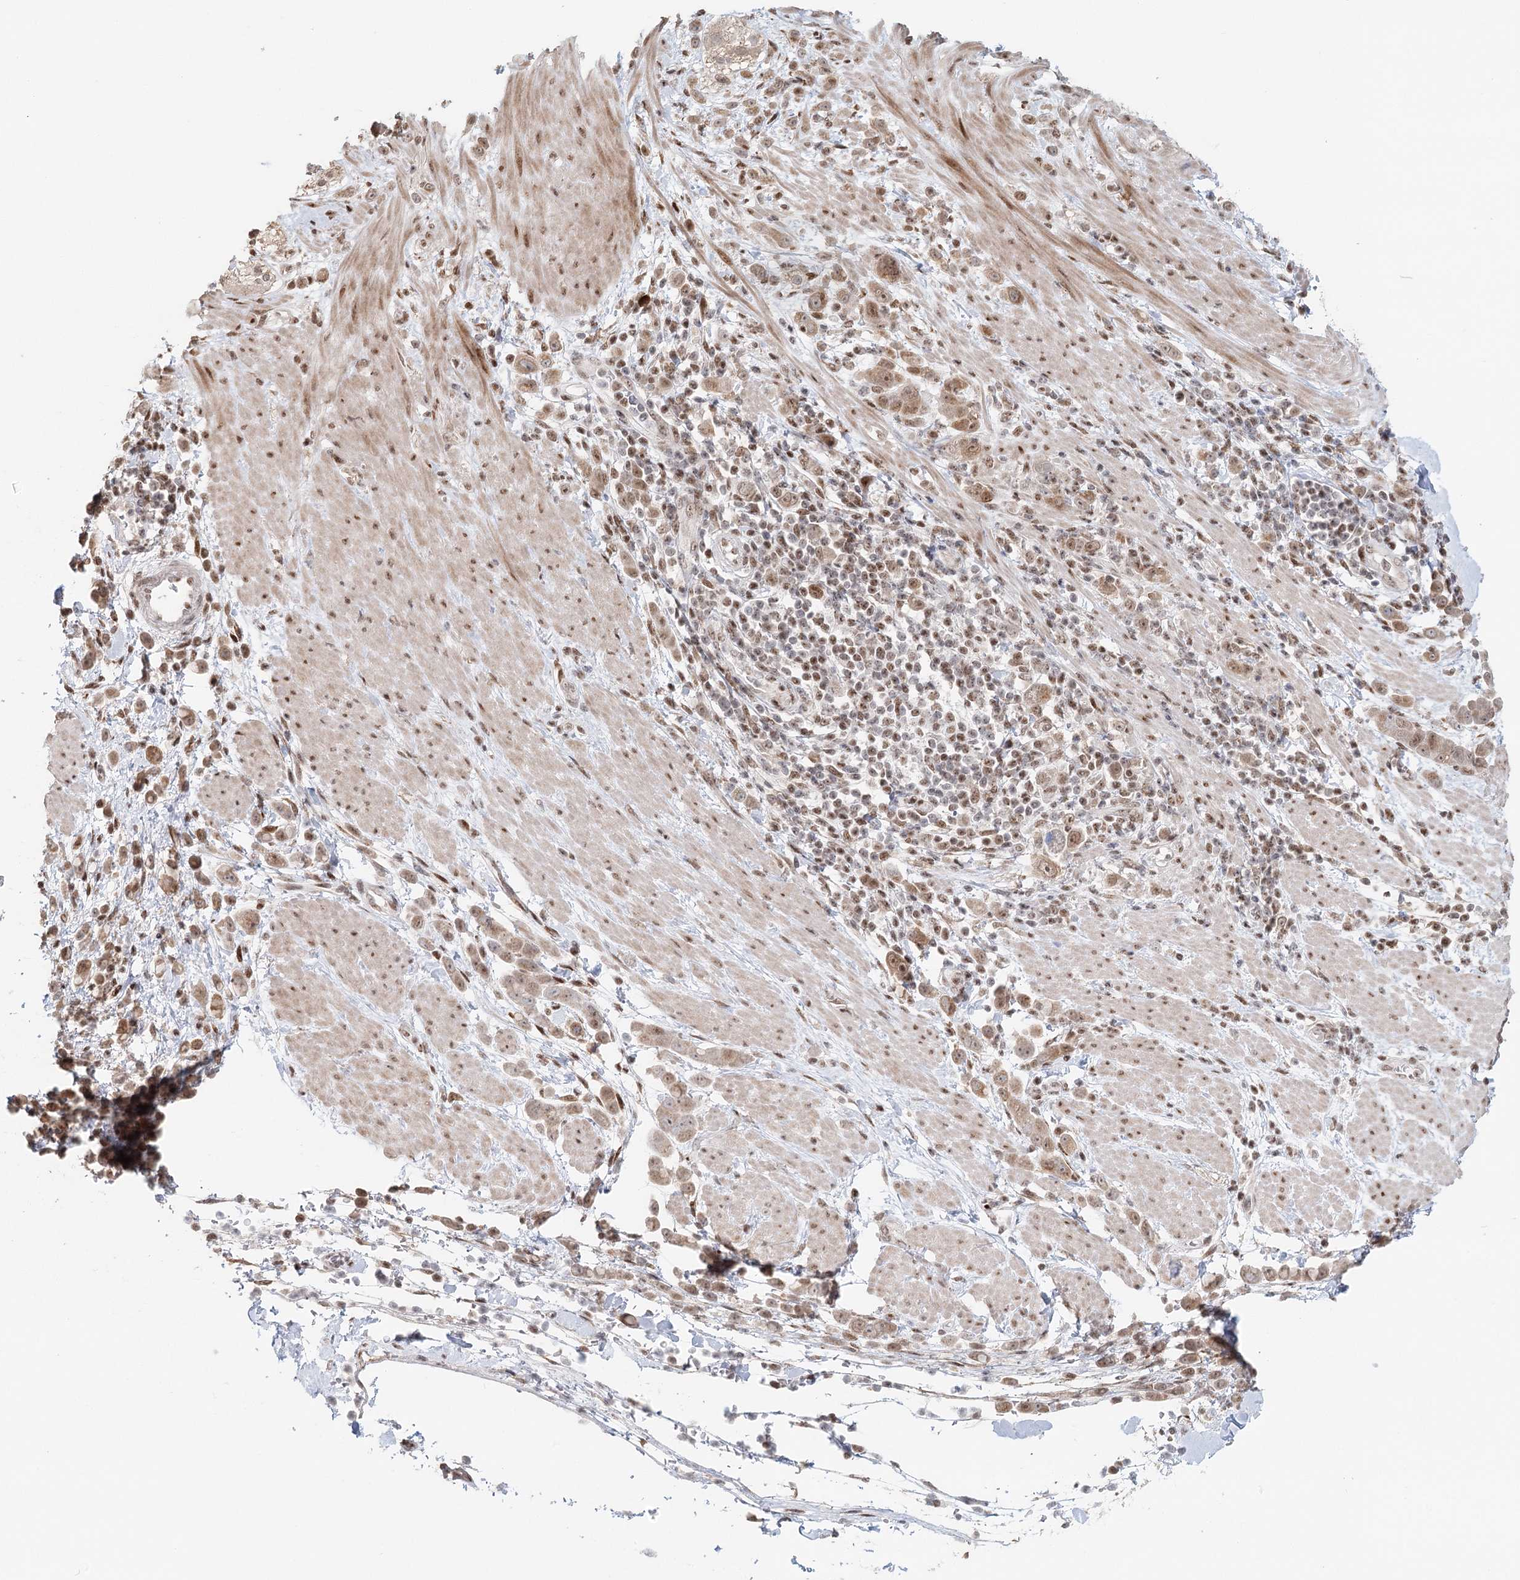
{"staining": {"intensity": "moderate", "quantity": ">75%", "location": "cytoplasmic/membranous,nuclear"}, "tissue": "pancreatic cancer", "cell_type": "Tumor cells", "image_type": "cancer", "snomed": [{"axis": "morphology", "description": "Normal tissue, NOS"}, {"axis": "morphology", "description": "Adenocarcinoma, NOS"}, {"axis": "topography", "description": "Pancreas"}], "caption": "High-magnification brightfield microscopy of pancreatic cancer stained with DAB (brown) and counterstained with hematoxylin (blue). tumor cells exhibit moderate cytoplasmic/membranous and nuclear expression is seen in about>75% of cells.", "gene": "BNIP5", "patient": {"sex": "female", "age": 64}}